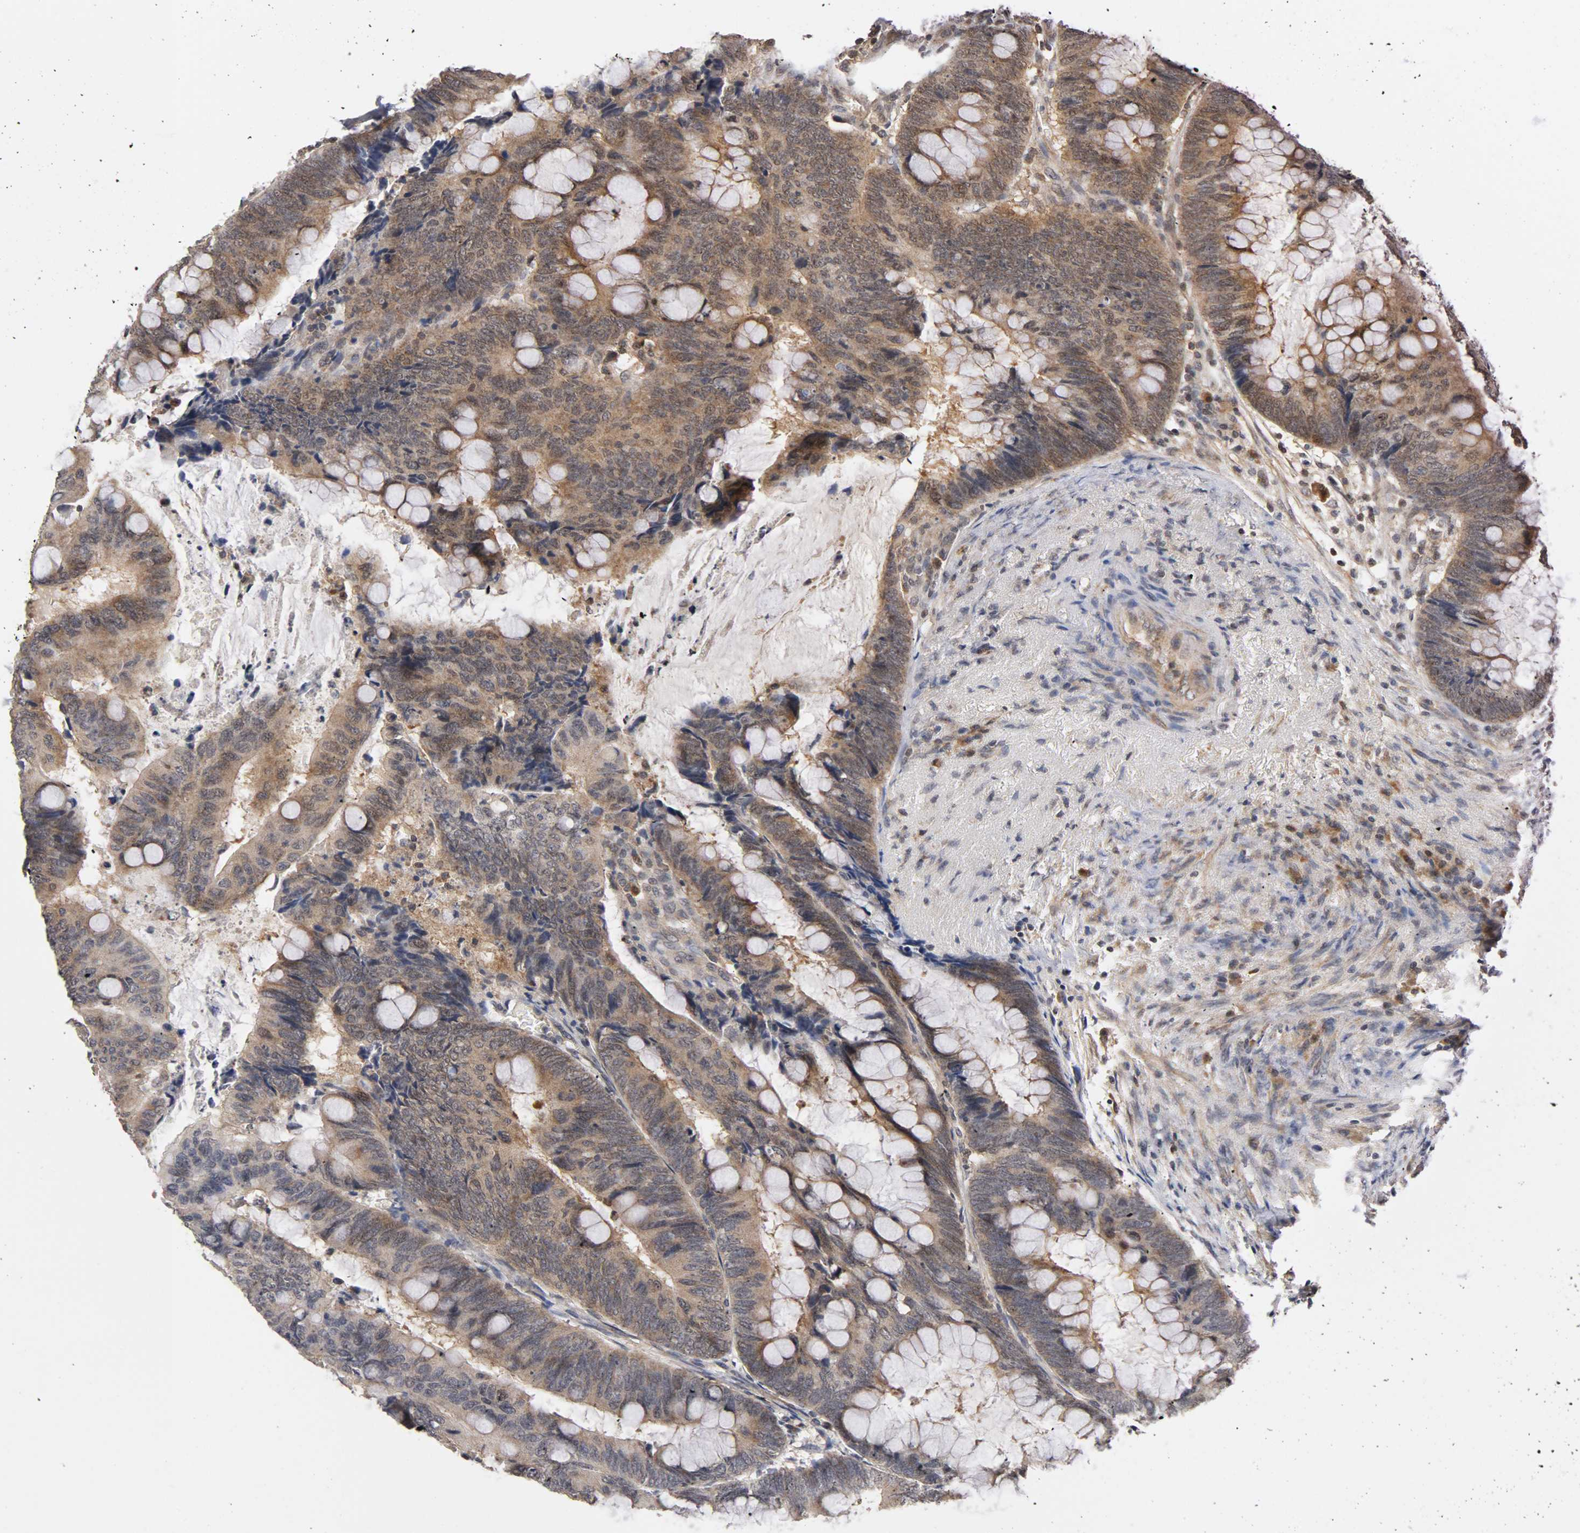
{"staining": {"intensity": "strong", "quantity": ">75%", "location": "cytoplasmic/membranous,nuclear"}, "tissue": "colorectal cancer", "cell_type": "Tumor cells", "image_type": "cancer", "snomed": [{"axis": "morphology", "description": "Normal tissue, NOS"}, {"axis": "morphology", "description": "Adenocarcinoma, NOS"}, {"axis": "topography", "description": "Rectum"}, {"axis": "topography", "description": "Peripheral nerve tissue"}], "caption": "Colorectal cancer (adenocarcinoma) stained with DAB (3,3'-diaminobenzidine) immunohistochemistry (IHC) reveals high levels of strong cytoplasmic/membranous and nuclear positivity in about >75% of tumor cells.", "gene": "UBE2M", "patient": {"sex": "male", "age": 92}}